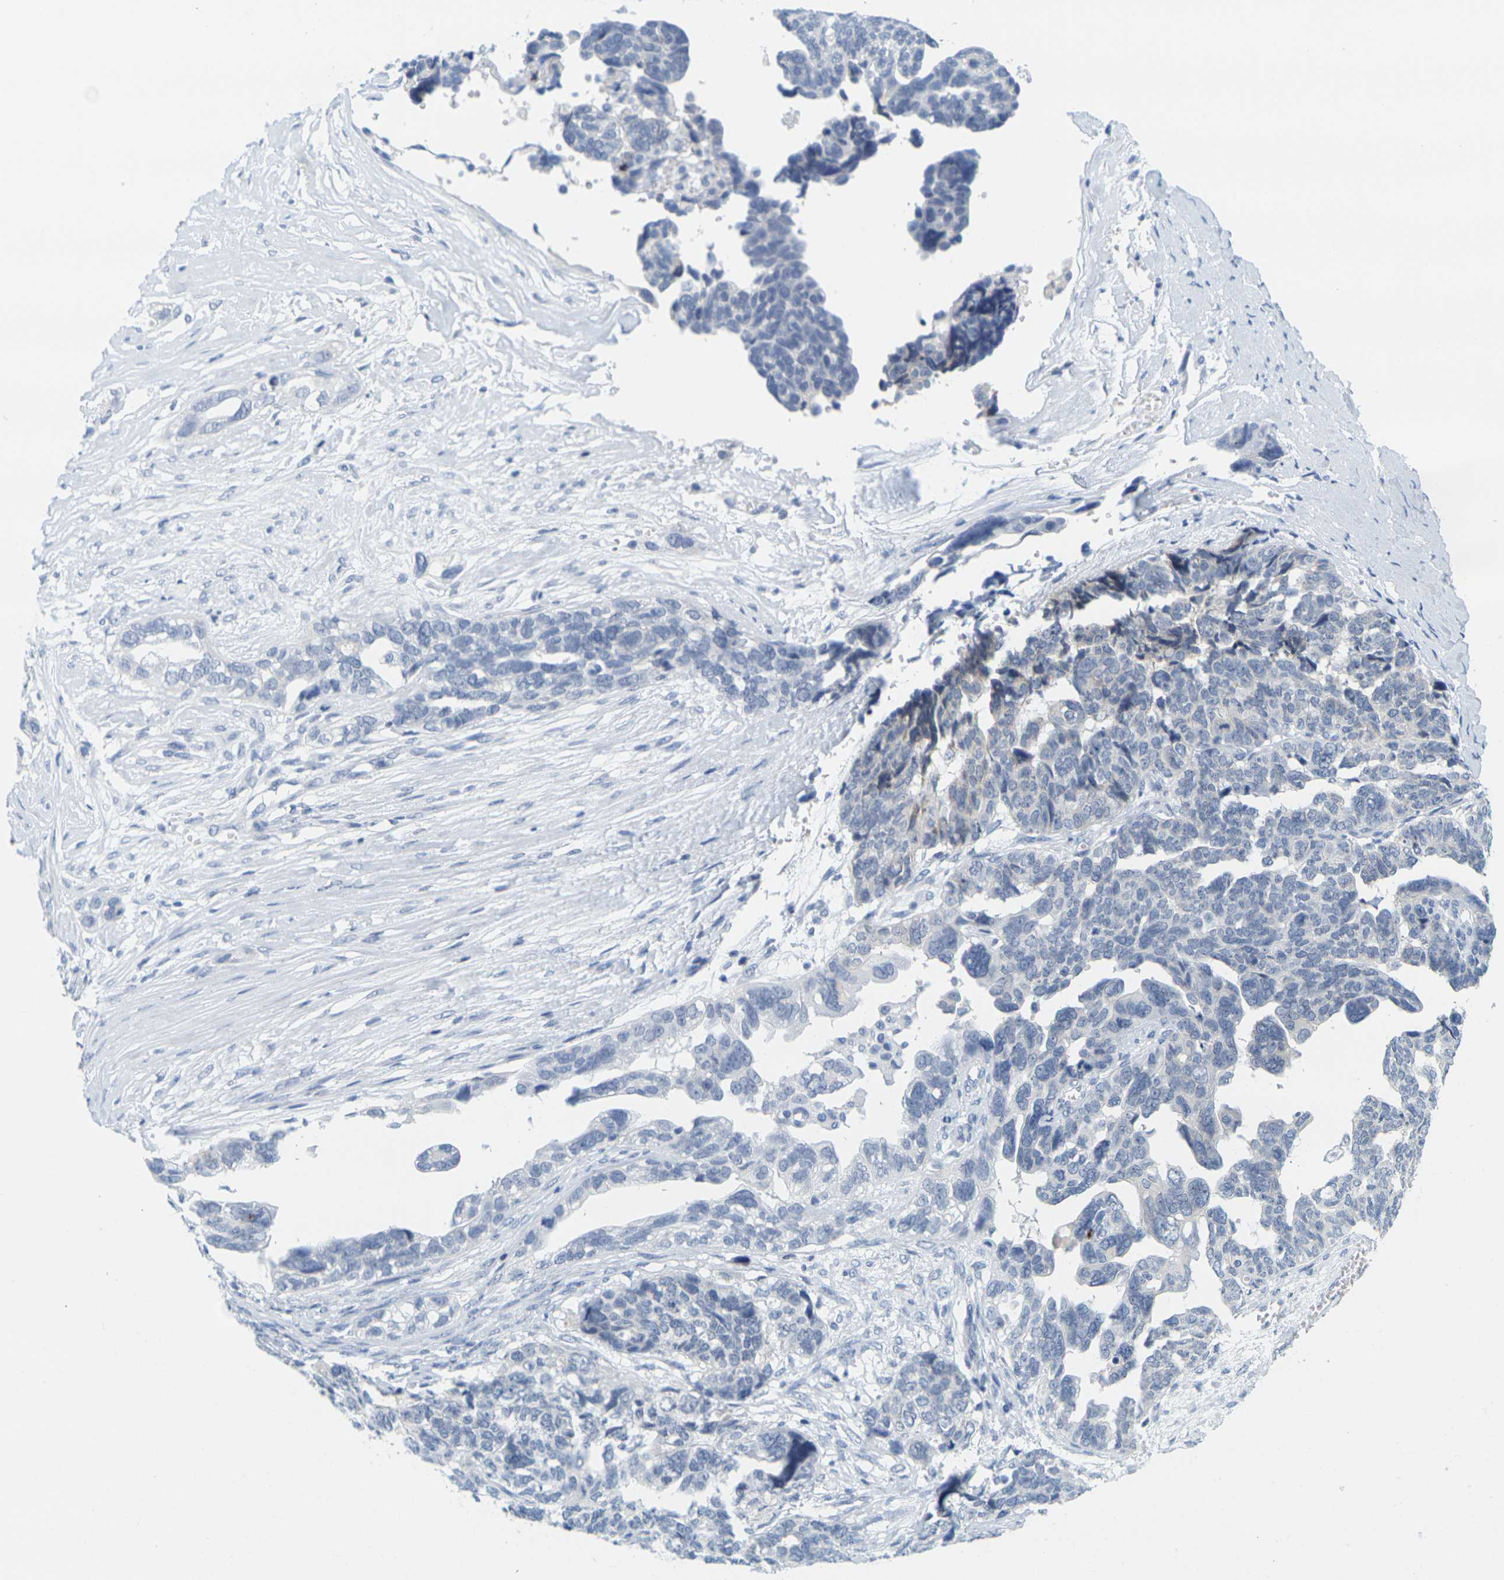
{"staining": {"intensity": "negative", "quantity": "none", "location": "none"}, "tissue": "ovarian cancer", "cell_type": "Tumor cells", "image_type": "cancer", "snomed": [{"axis": "morphology", "description": "Cystadenocarcinoma, serous, NOS"}, {"axis": "topography", "description": "Ovary"}], "caption": "High power microscopy image of an immunohistochemistry (IHC) micrograph of ovarian cancer, revealing no significant positivity in tumor cells. The staining is performed using DAB (3,3'-diaminobenzidine) brown chromogen with nuclei counter-stained in using hematoxylin.", "gene": "HLA-DOB", "patient": {"sex": "female", "age": 79}}